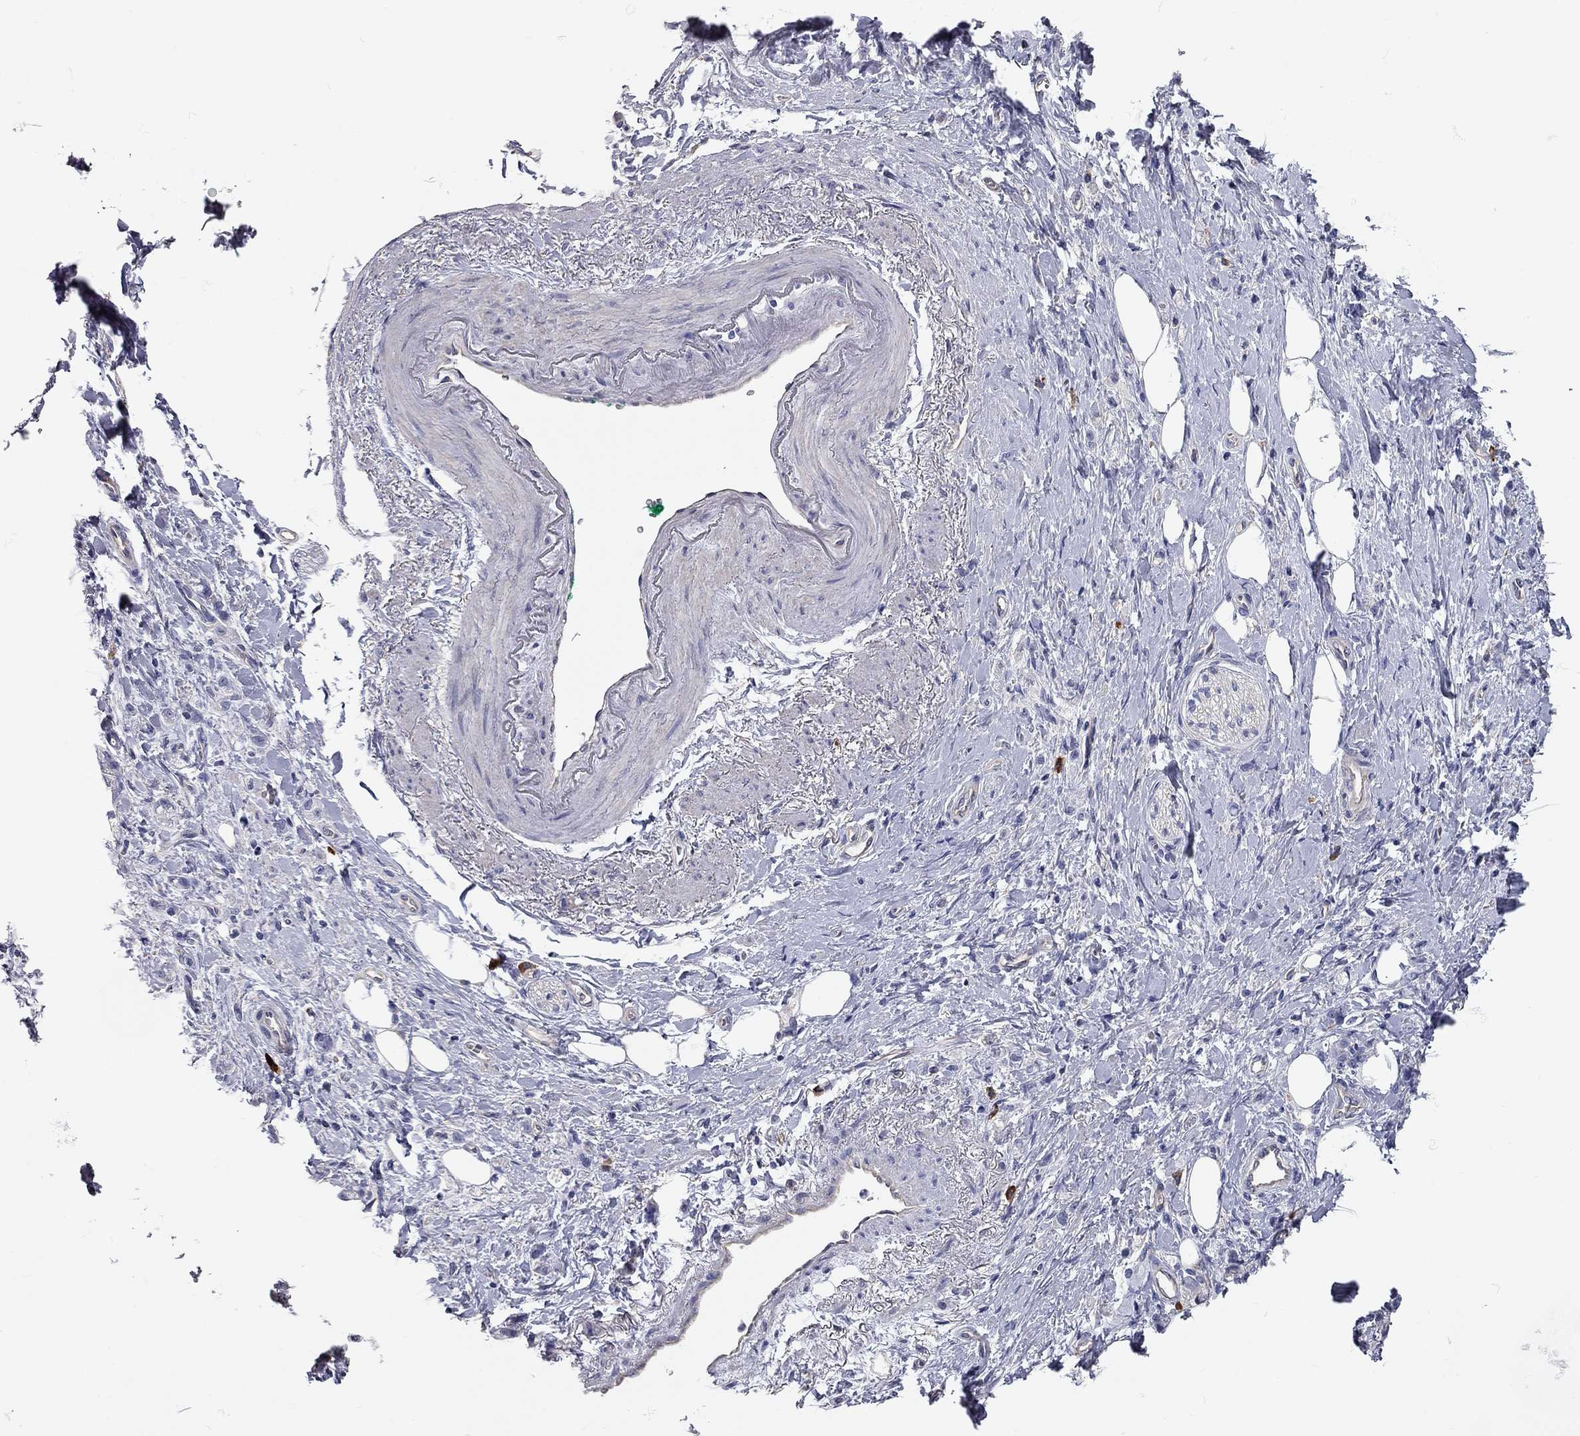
{"staining": {"intensity": "negative", "quantity": "none", "location": "none"}, "tissue": "stomach cancer", "cell_type": "Tumor cells", "image_type": "cancer", "snomed": [{"axis": "morphology", "description": "Adenocarcinoma, NOS"}, {"axis": "topography", "description": "Stomach"}], "caption": "This is an IHC micrograph of human stomach cancer. There is no positivity in tumor cells.", "gene": "C10orf90", "patient": {"sex": "male", "age": 77}}